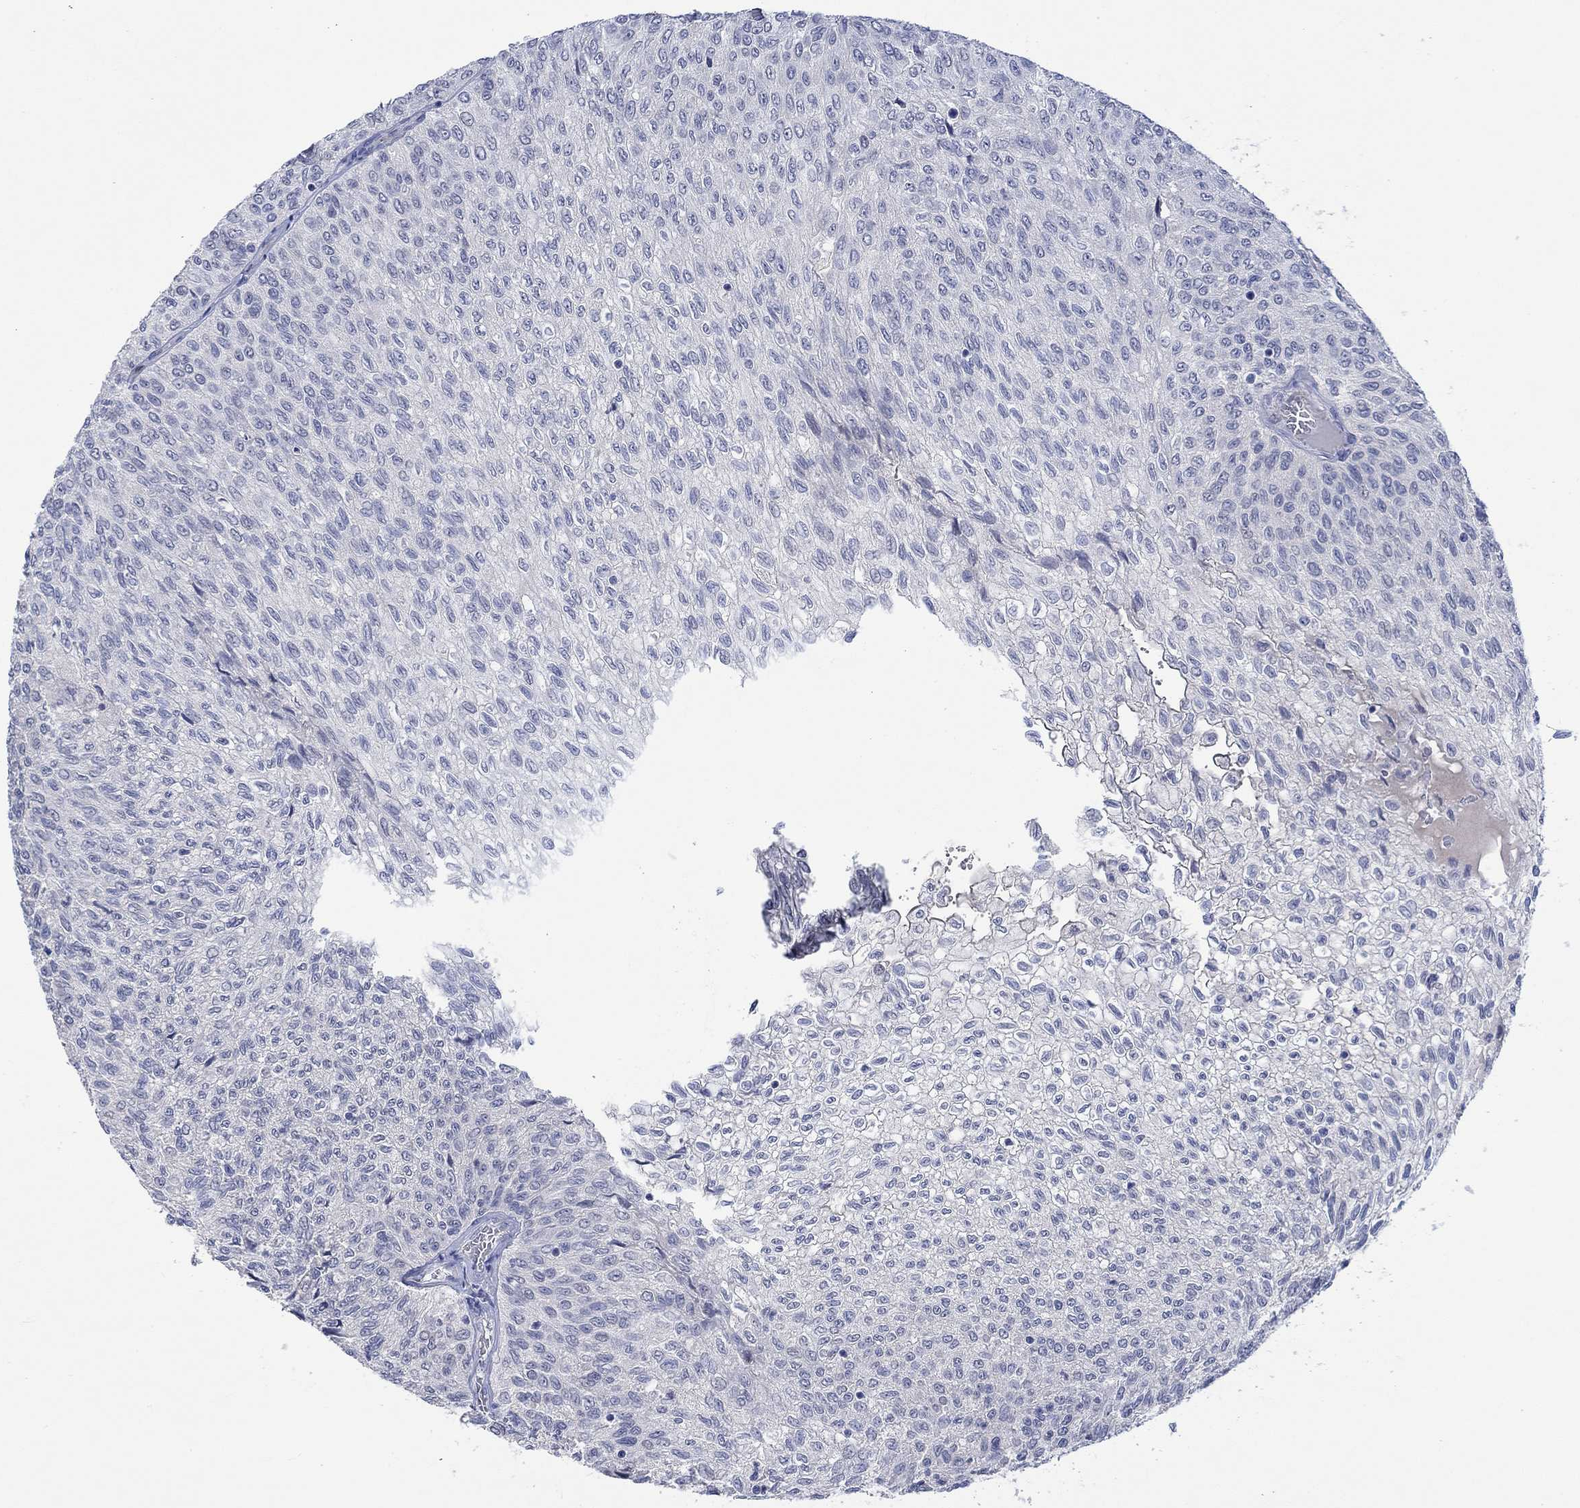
{"staining": {"intensity": "negative", "quantity": "none", "location": "none"}, "tissue": "urothelial cancer", "cell_type": "Tumor cells", "image_type": "cancer", "snomed": [{"axis": "morphology", "description": "Urothelial carcinoma, Low grade"}, {"axis": "topography", "description": "Urinary bladder"}], "caption": "Protein analysis of urothelial cancer displays no significant expression in tumor cells. (Brightfield microscopy of DAB IHC at high magnification).", "gene": "DLK1", "patient": {"sex": "male", "age": 78}}